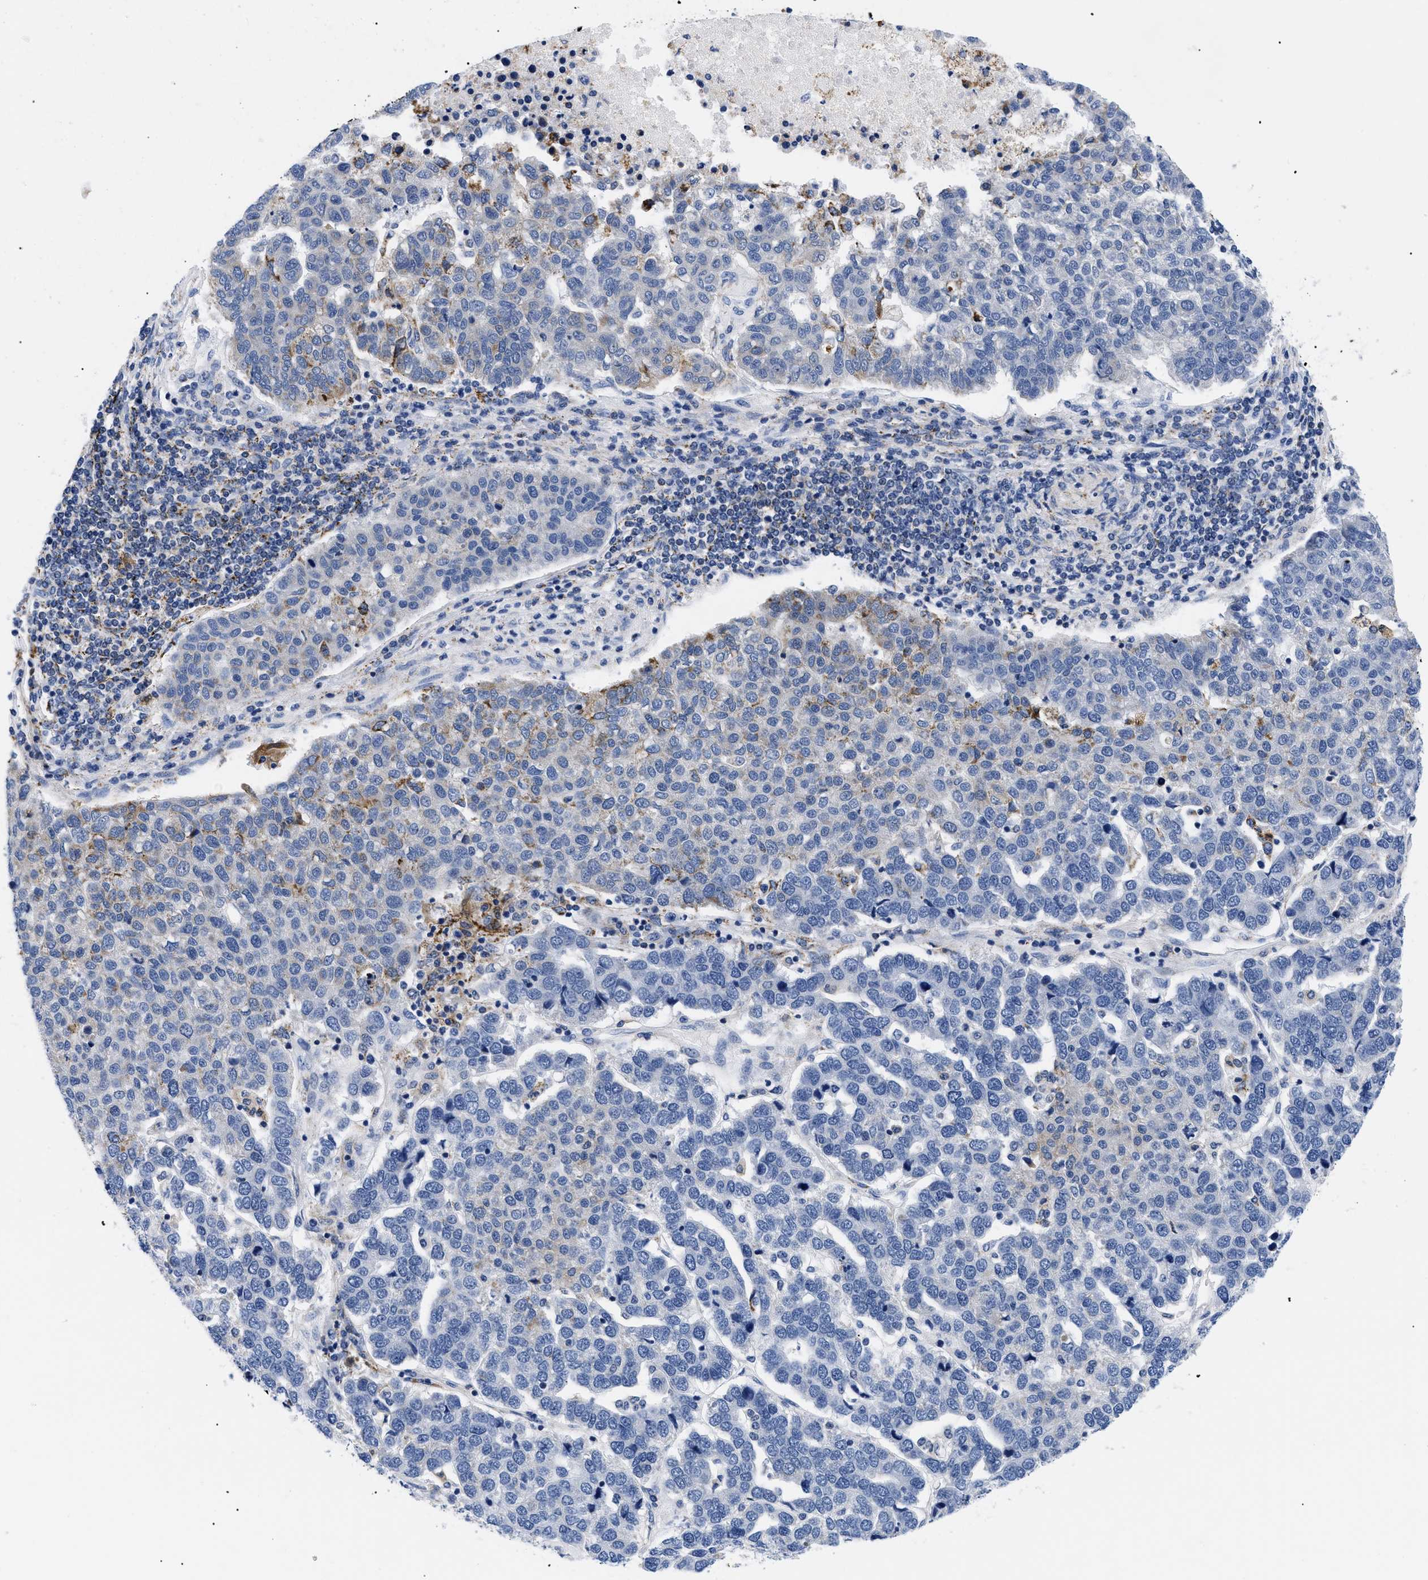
{"staining": {"intensity": "negative", "quantity": "none", "location": "none"}, "tissue": "pancreatic cancer", "cell_type": "Tumor cells", "image_type": "cancer", "snomed": [{"axis": "morphology", "description": "Adenocarcinoma, NOS"}, {"axis": "topography", "description": "Pancreas"}], "caption": "An image of pancreatic cancer stained for a protein shows no brown staining in tumor cells. (Stains: DAB (3,3'-diaminobenzidine) immunohistochemistry (IHC) with hematoxylin counter stain, Microscopy: brightfield microscopy at high magnification).", "gene": "GPR149", "patient": {"sex": "female", "age": 61}}